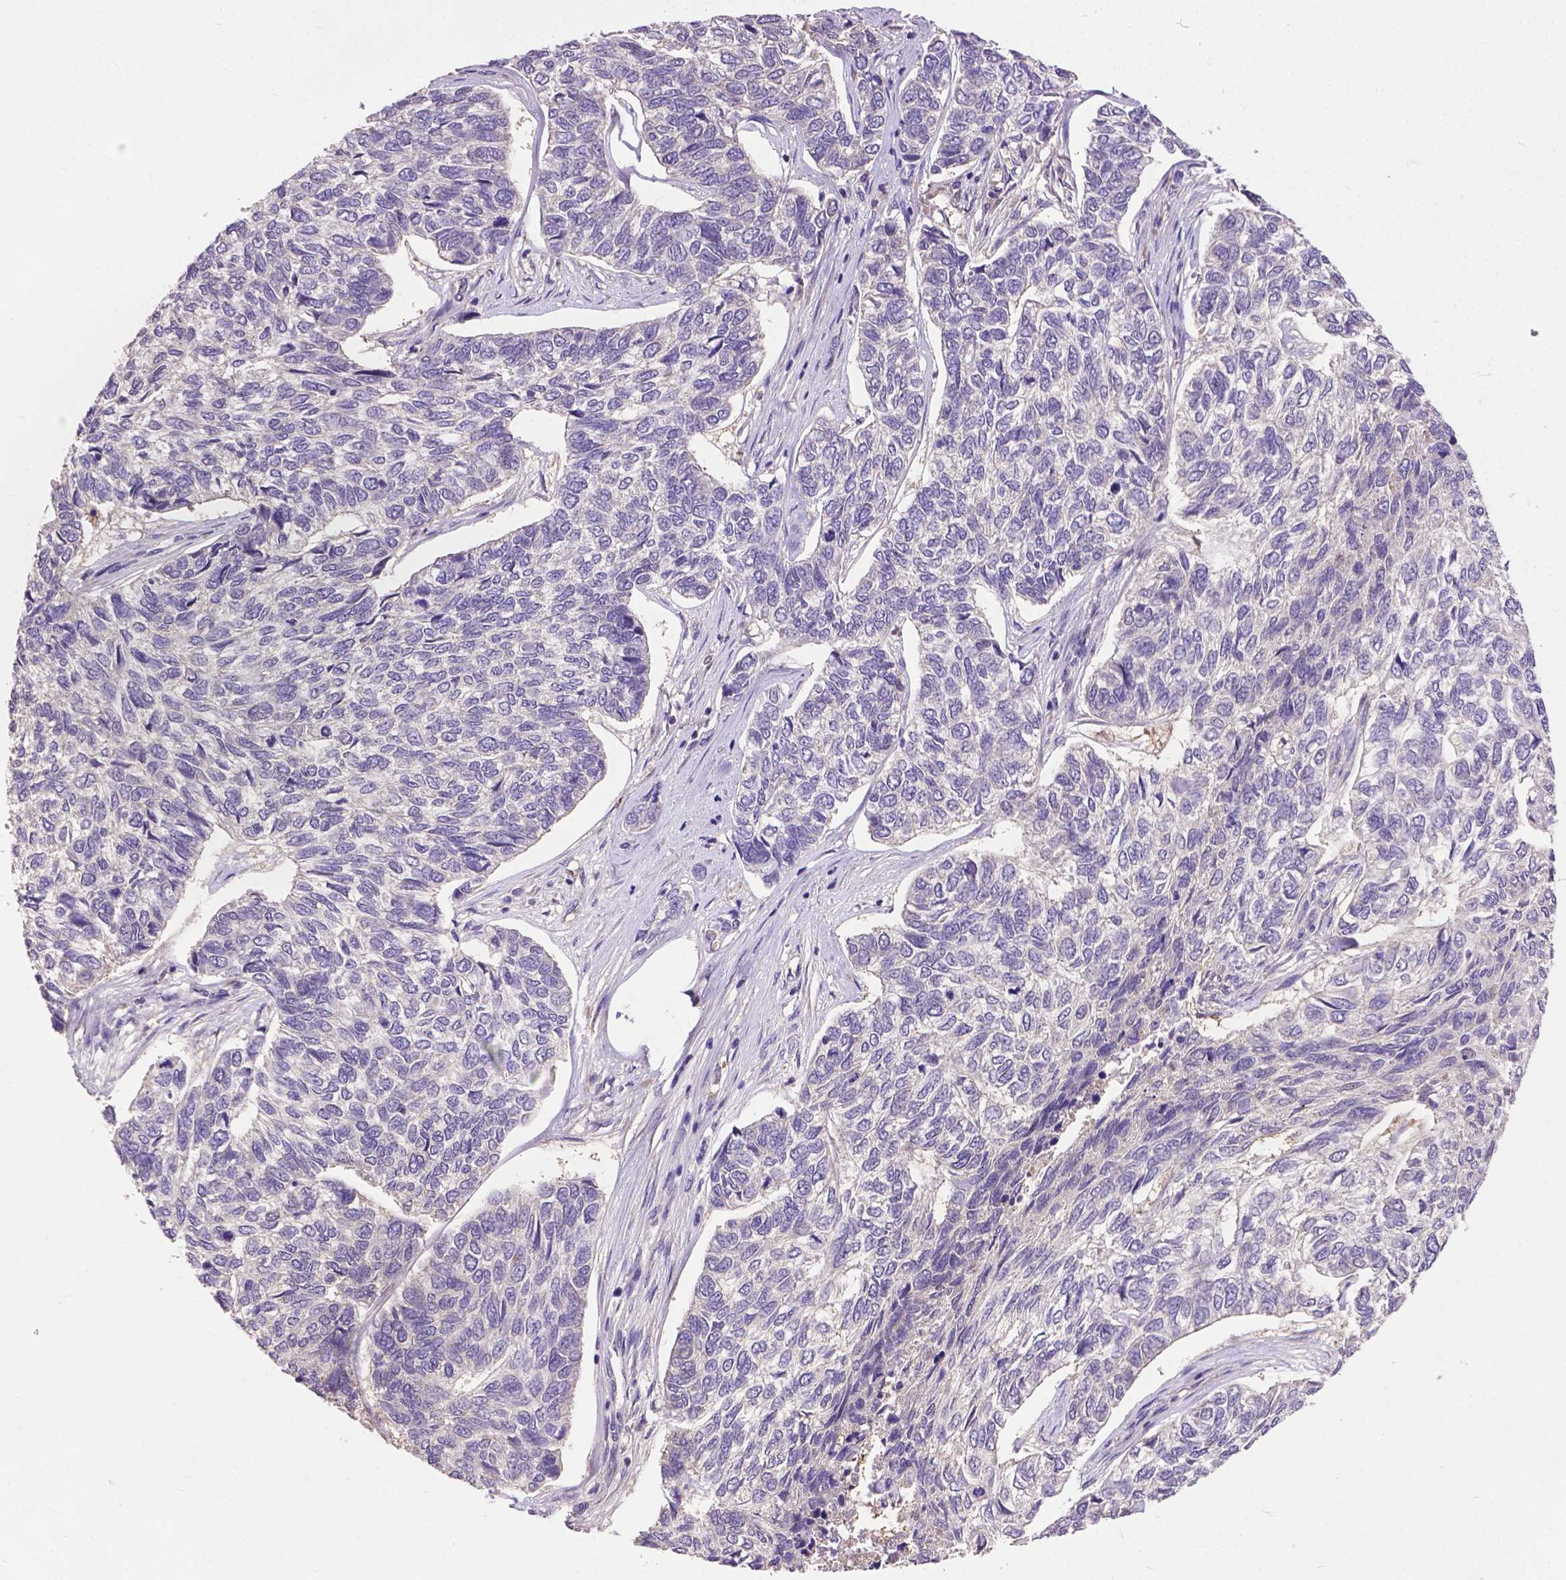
{"staining": {"intensity": "negative", "quantity": "none", "location": "none"}, "tissue": "skin cancer", "cell_type": "Tumor cells", "image_type": "cancer", "snomed": [{"axis": "morphology", "description": "Basal cell carcinoma"}, {"axis": "topography", "description": "Skin"}], "caption": "Skin cancer was stained to show a protein in brown. There is no significant expression in tumor cells.", "gene": "ZNF337", "patient": {"sex": "female", "age": 65}}